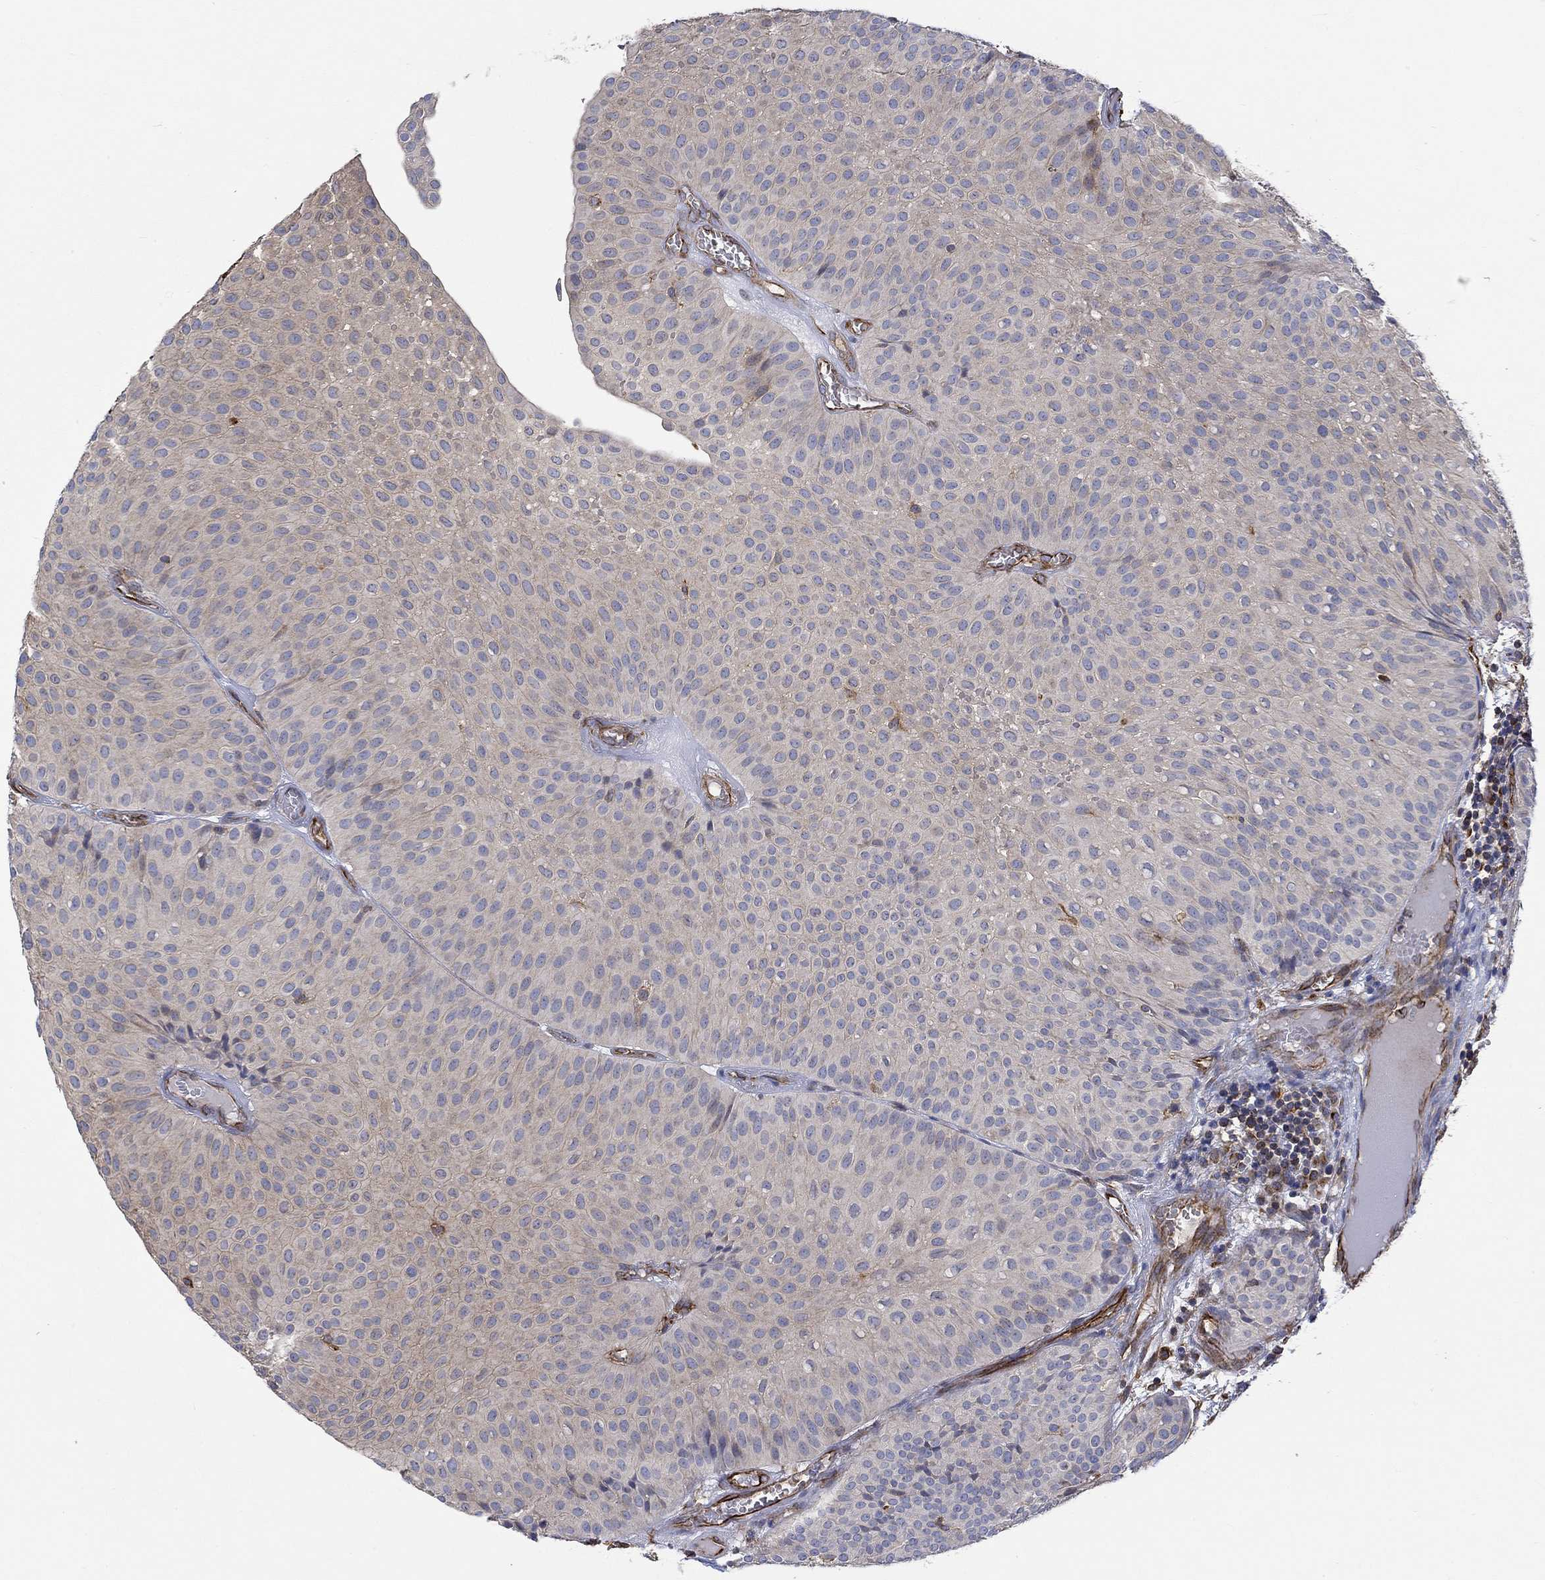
{"staining": {"intensity": "weak", "quantity": "<25%", "location": "cytoplasmic/membranous"}, "tissue": "urothelial cancer", "cell_type": "Tumor cells", "image_type": "cancer", "snomed": [{"axis": "morphology", "description": "Urothelial carcinoma, Low grade"}, {"axis": "topography", "description": "Urinary bladder"}], "caption": "Immunohistochemistry micrograph of low-grade urothelial carcinoma stained for a protein (brown), which exhibits no staining in tumor cells.", "gene": "CAMK1D", "patient": {"sex": "male", "age": 64}}